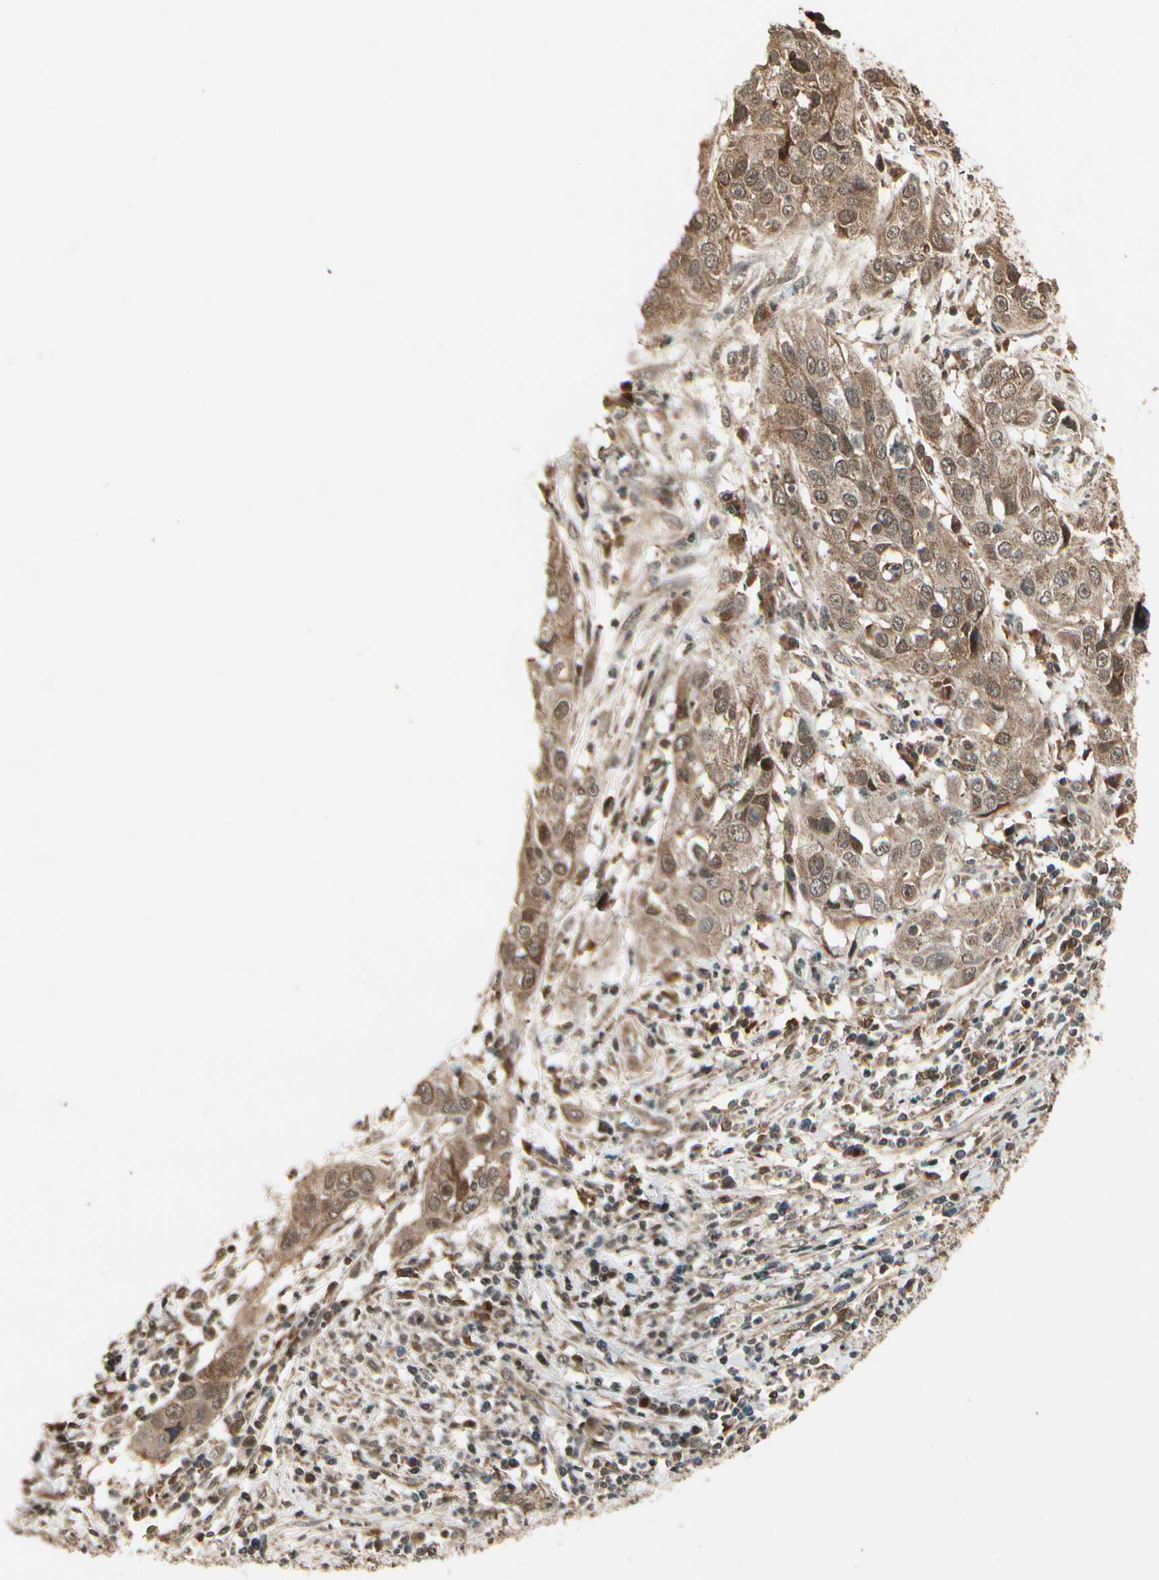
{"staining": {"intensity": "moderate", "quantity": ">75%", "location": "cytoplasmic/membranous"}, "tissue": "cervical cancer", "cell_type": "Tumor cells", "image_type": "cancer", "snomed": [{"axis": "morphology", "description": "Squamous cell carcinoma, NOS"}, {"axis": "topography", "description": "Cervix"}], "caption": "Cervical cancer stained for a protein reveals moderate cytoplasmic/membranous positivity in tumor cells.", "gene": "GLUL", "patient": {"sex": "female", "age": 32}}